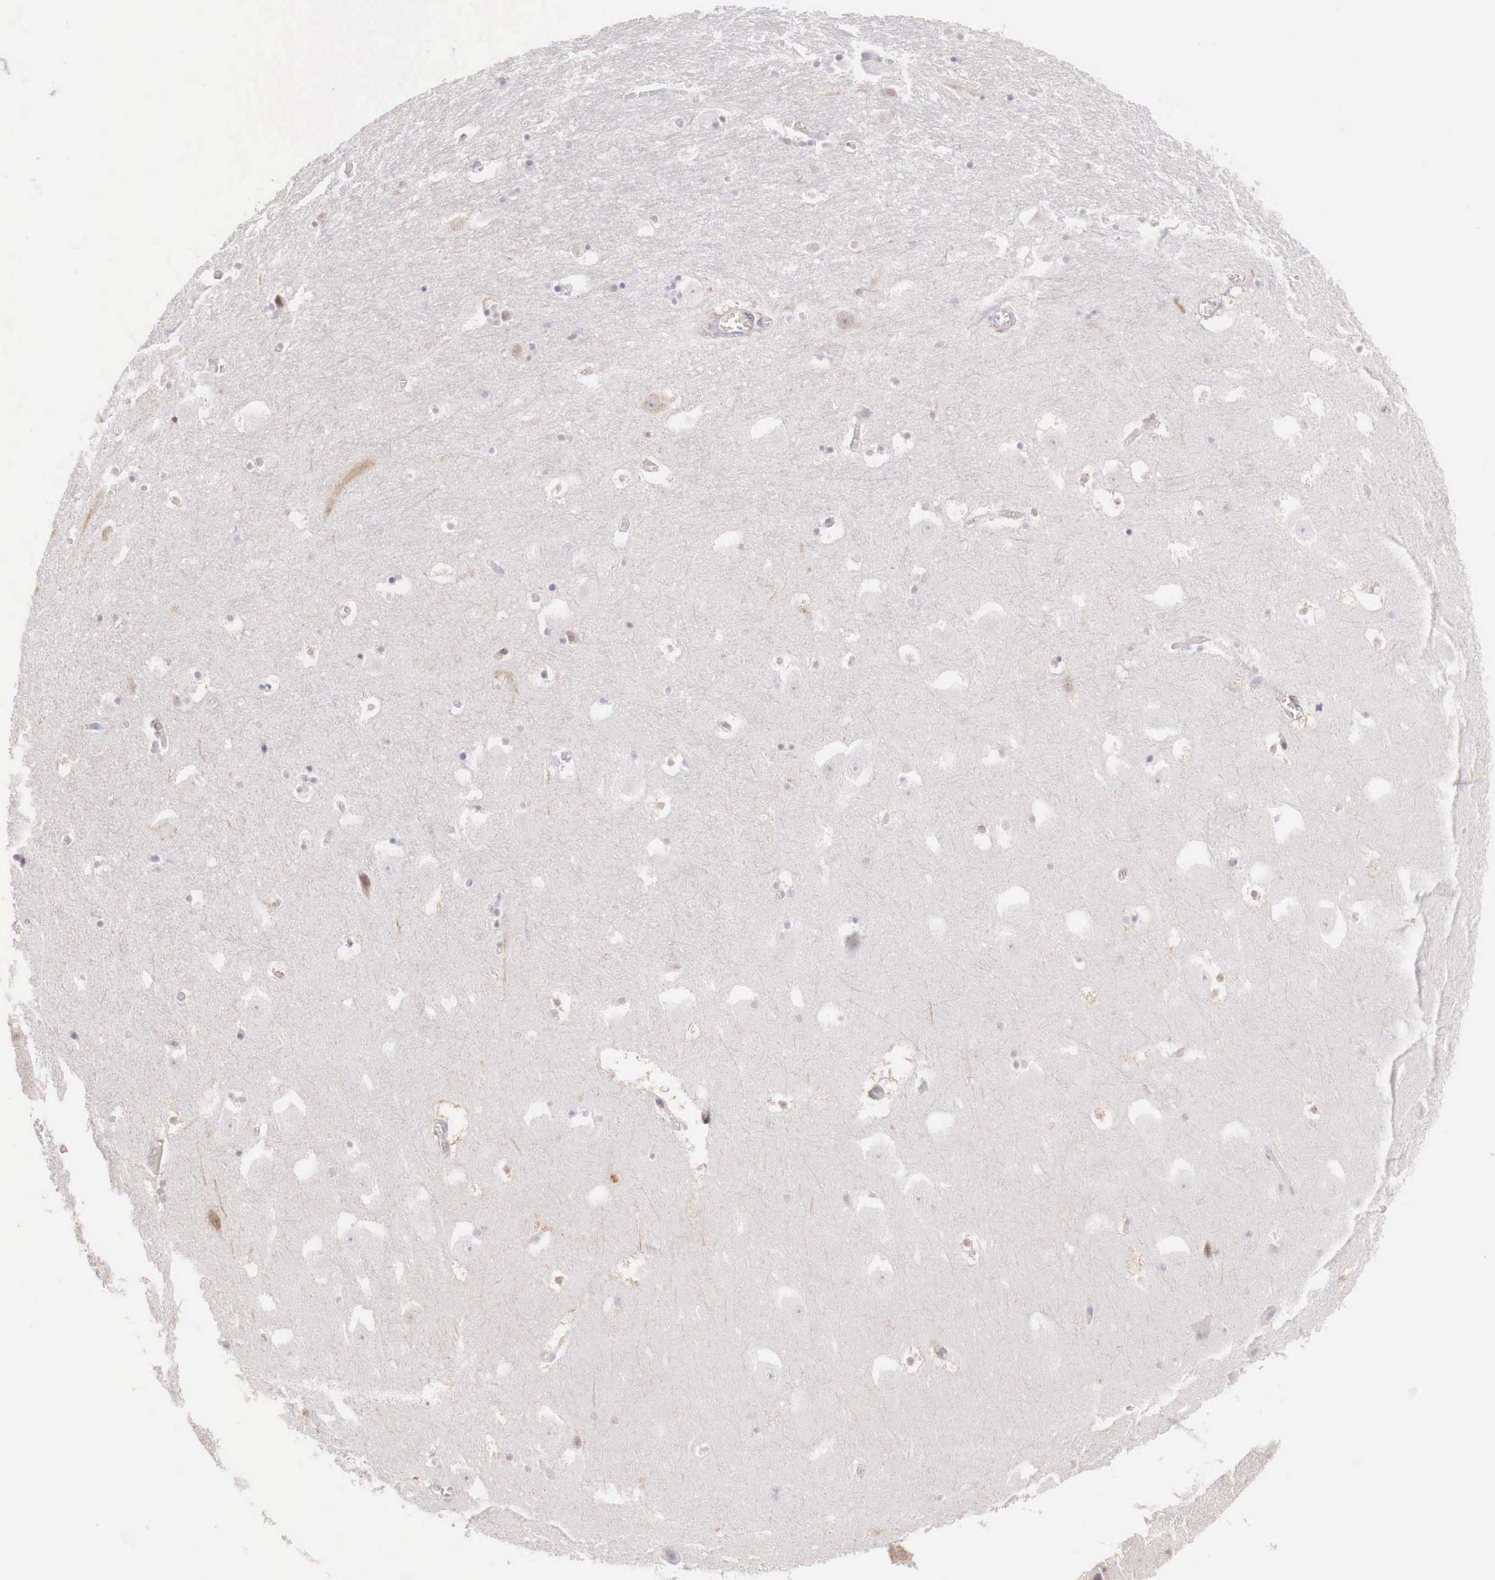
{"staining": {"intensity": "negative", "quantity": "none", "location": "none"}, "tissue": "hippocampus", "cell_type": "Glial cells", "image_type": "normal", "snomed": [{"axis": "morphology", "description": "Normal tissue, NOS"}, {"axis": "topography", "description": "Hippocampus"}], "caption": "IHC of normal hippocampus exhibits no staining in glial cells. (Stains: DAB IHC with hematoxylin counter stain, Microscopy: brightfield microscopy at high magnification).", "gene": "XPNPEP2", "patient": {"sex": "male", "age": 45}}